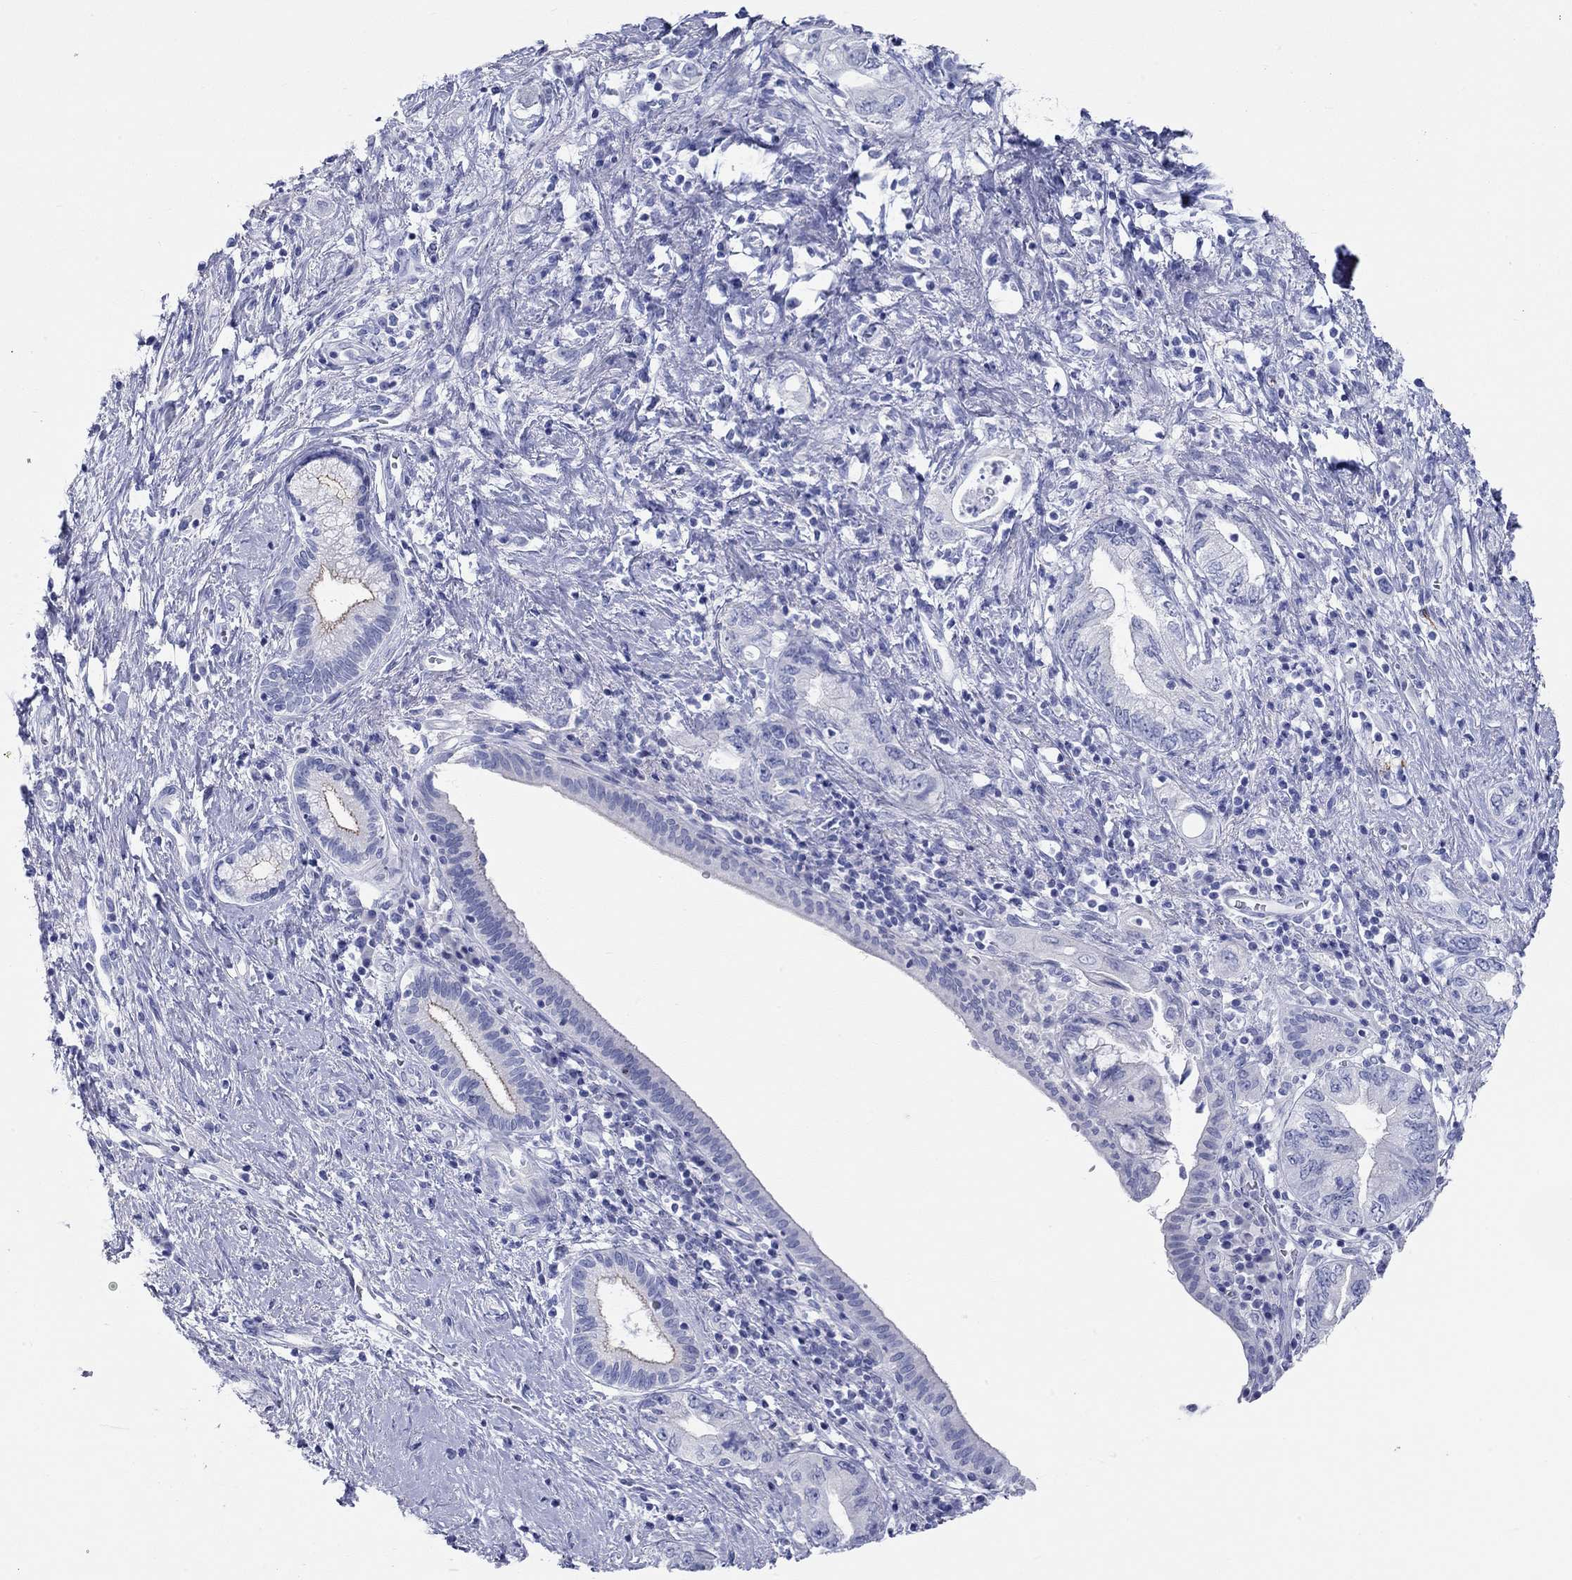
{"staining": {"intensity": "negative", "quantity": "none", "location": "none"}, "tissue": "pancreatic cancer", "cell_type": "Tumor cells", "image_type": "cancer", "snomed": [{"axis": "morphology", "description": "Adenocarcinoma, NOS"}, {"axis": "topography", "description": "Pancreas"}], "caption": "There is no significant staining in tumor cells of pancreatic adenocarcinoma.", "gene": "SPATA9", "patient": {"sex": "female", "age": 73}}